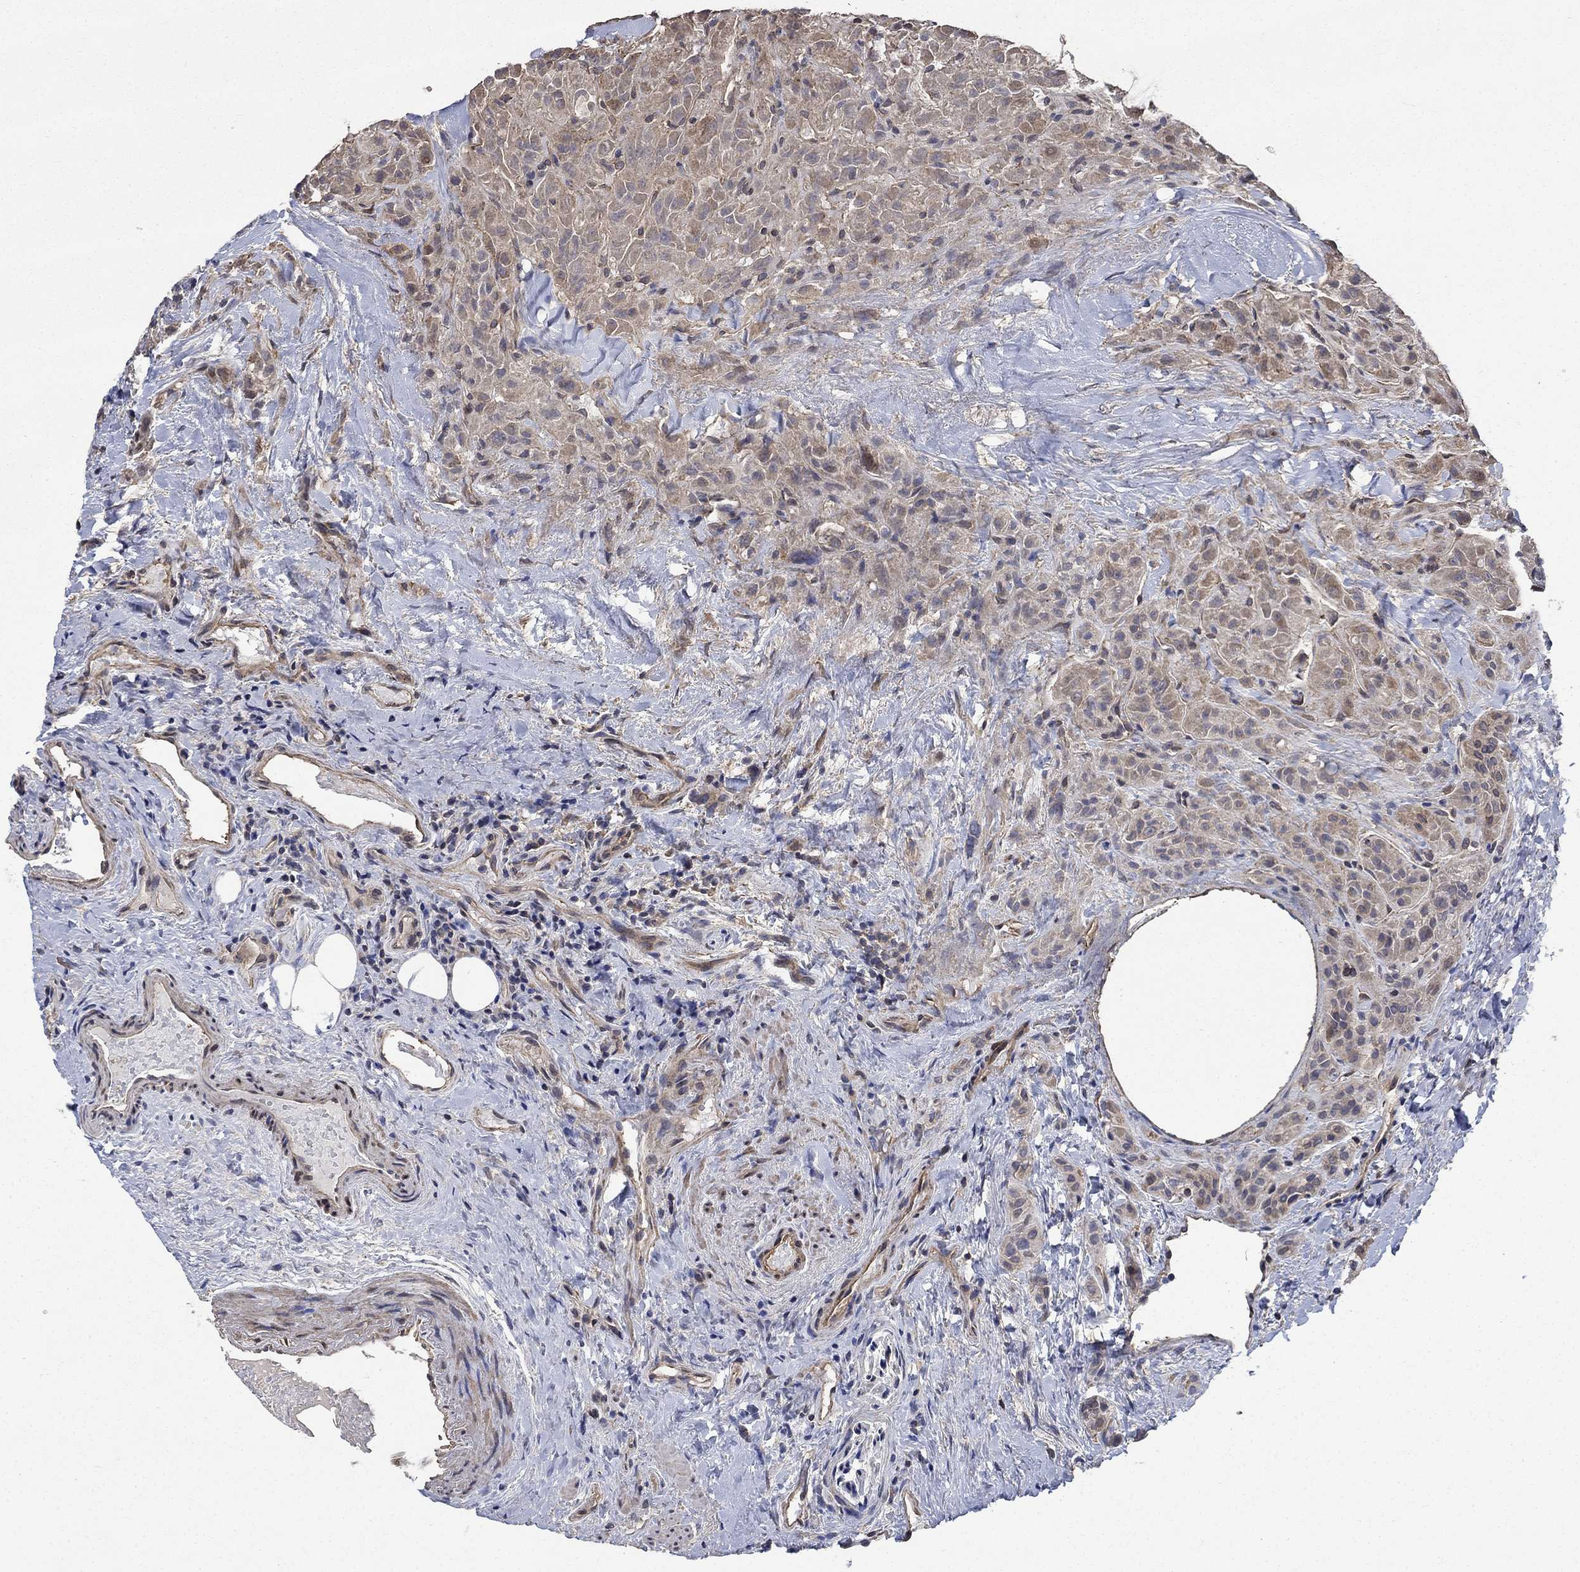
{"staining": {"intensity": "negative", "quantity": "none", "location": "none"}, "tissue": "thyroid cancer", "cell_type": "Tumor cells", "image_type": "cancer", "snomed": [{"axis": "morphology", "description": "Papillary adenocarcinoma, NOS"}, {"axis": "topography", "description": "Thyroid gland"}], "caption": "DAB immunohistochemical staining of papillary adenocarcinoma (thyroid) demonstrates no significant staining in tumor cells.", "gene": "PDE3A", "patient": {"sex": "female", "age": 45}}